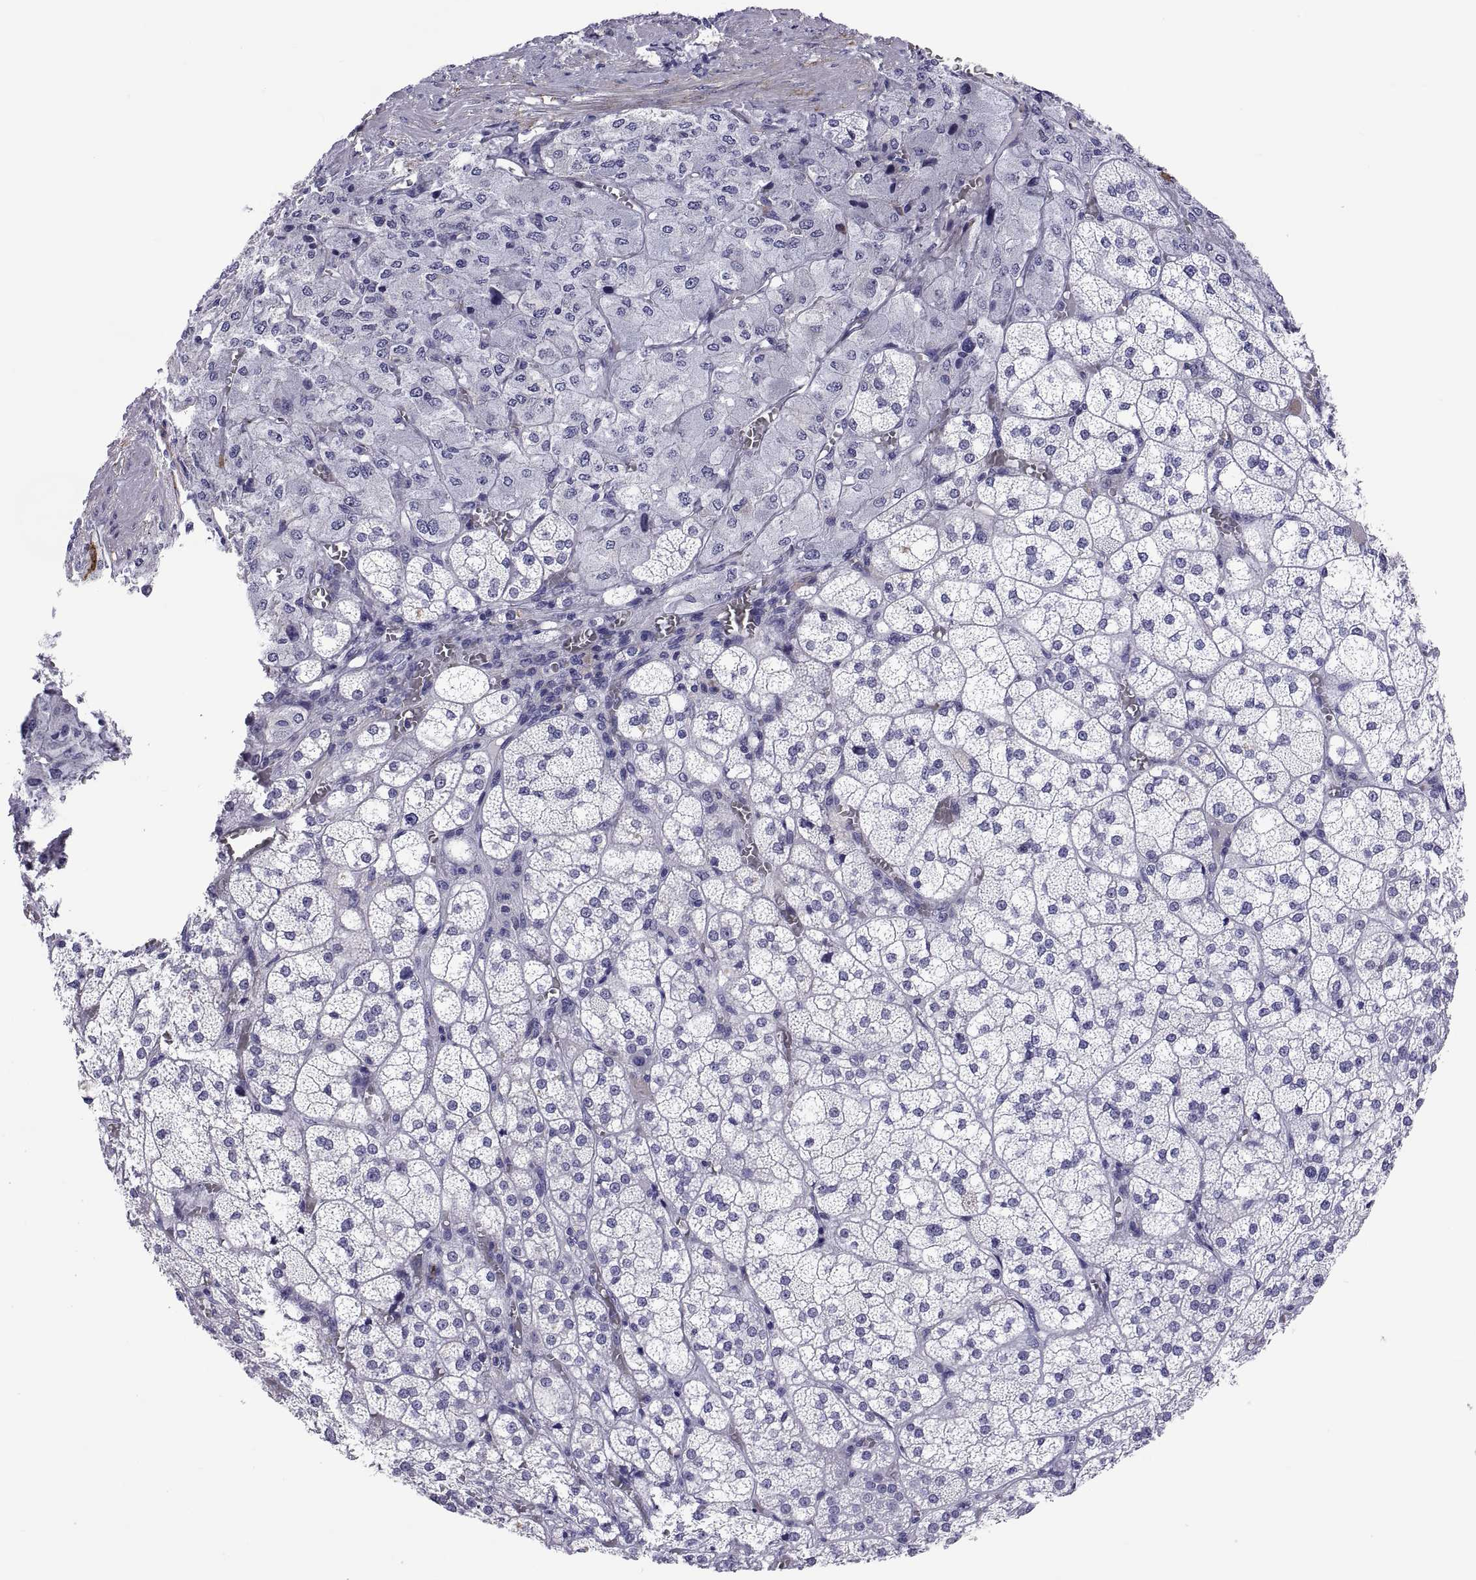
{"staining": {"intensity": "negative", "quantity": "none", "location": "none"}, "tissue": "adrenal gland", "cell_type": "Glandular cells", "image_type": "normal", "snomed": [{"axis": "morphology", "description": "Normal tissue, NOS"}, {"axis": "topography", "description": "Adrenal gland"}], "caption": "Glandular cells are negative for protein expression in benign human adrenal gland. Nuclei are stained in blue.", "gene": "CHCT1", "patient": {"sex": "female", "age": 60}}